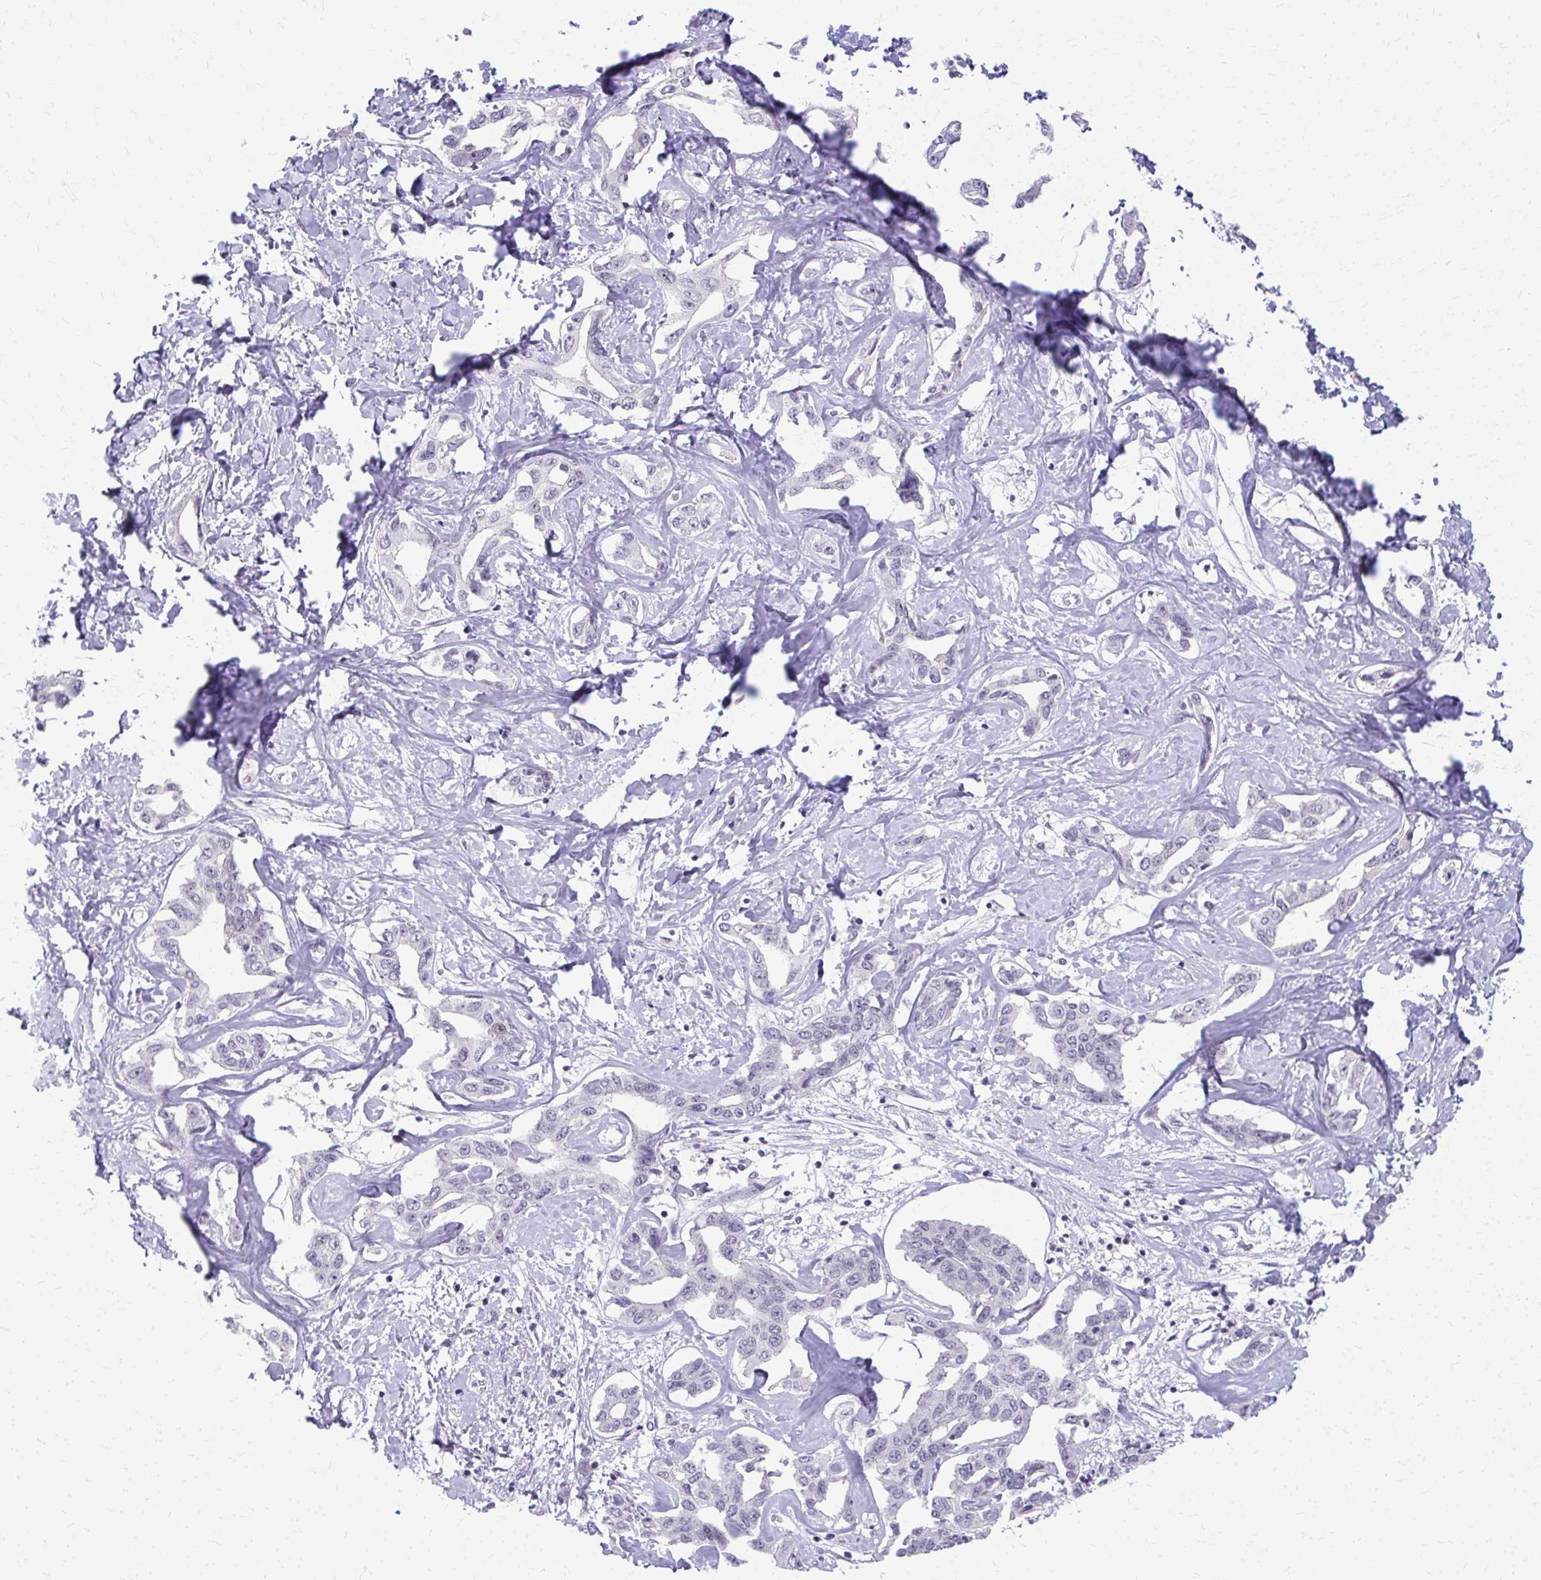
{"staining": {"intensity": "negative", "quantity": "none", "location": "none"}, "tissue": "liver cancer", "cell_type": "Tumor cells", "image_type": "cancer", "snomed": [{"axis": "morphology", "description": "Cholangiocarcinoma"}, {"axis": "topography", "description": "Liver"}], "caption": "The photomicrograph displays no significant staining in tumor cells of liver cancer.", "gene": "MAF1", "patient": {"sex": "male", "age": 59}}